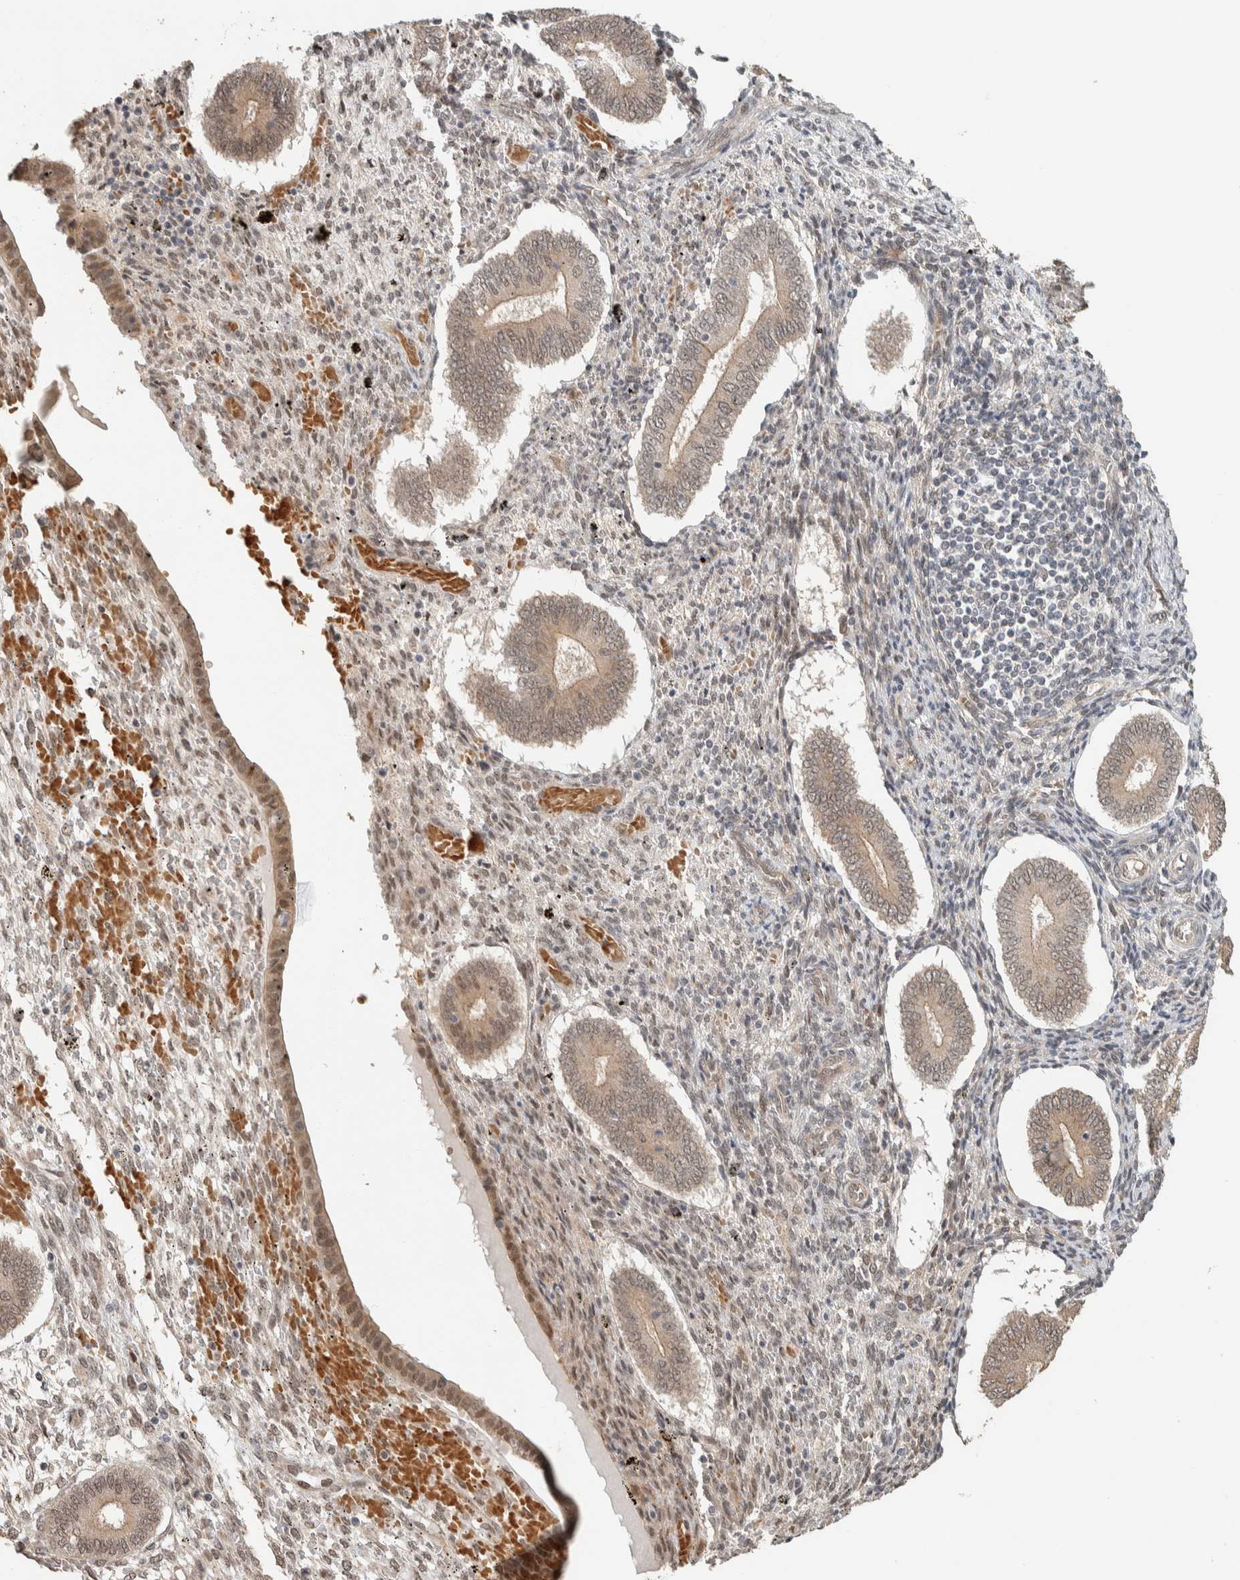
{"staining": {"intensity": "weak", "quantity": "25%-75%", "location": "nuclear"}, "tissue": "endometrium", "cell_type": "Cells in endometrial stroma", "image_type": "normal", "snomed": [{"axis": "morphology", "description": "Normal tissue, NOS"}, {"axis": "topography", "description": "Endometrium"}], "caption": "Endometrium stained with DAB (3,3'-diaminobenzidine) immunohistochemistry (IHC) displays low levels of weak nuclear staining in about 25%-75% of cells in endometrial stroma. Immunohistochemistry stains the protein in brown and the nuclei are stained blue.", "gene": "ZBTB2", "patient": {"sex": "female", "age": 42}}